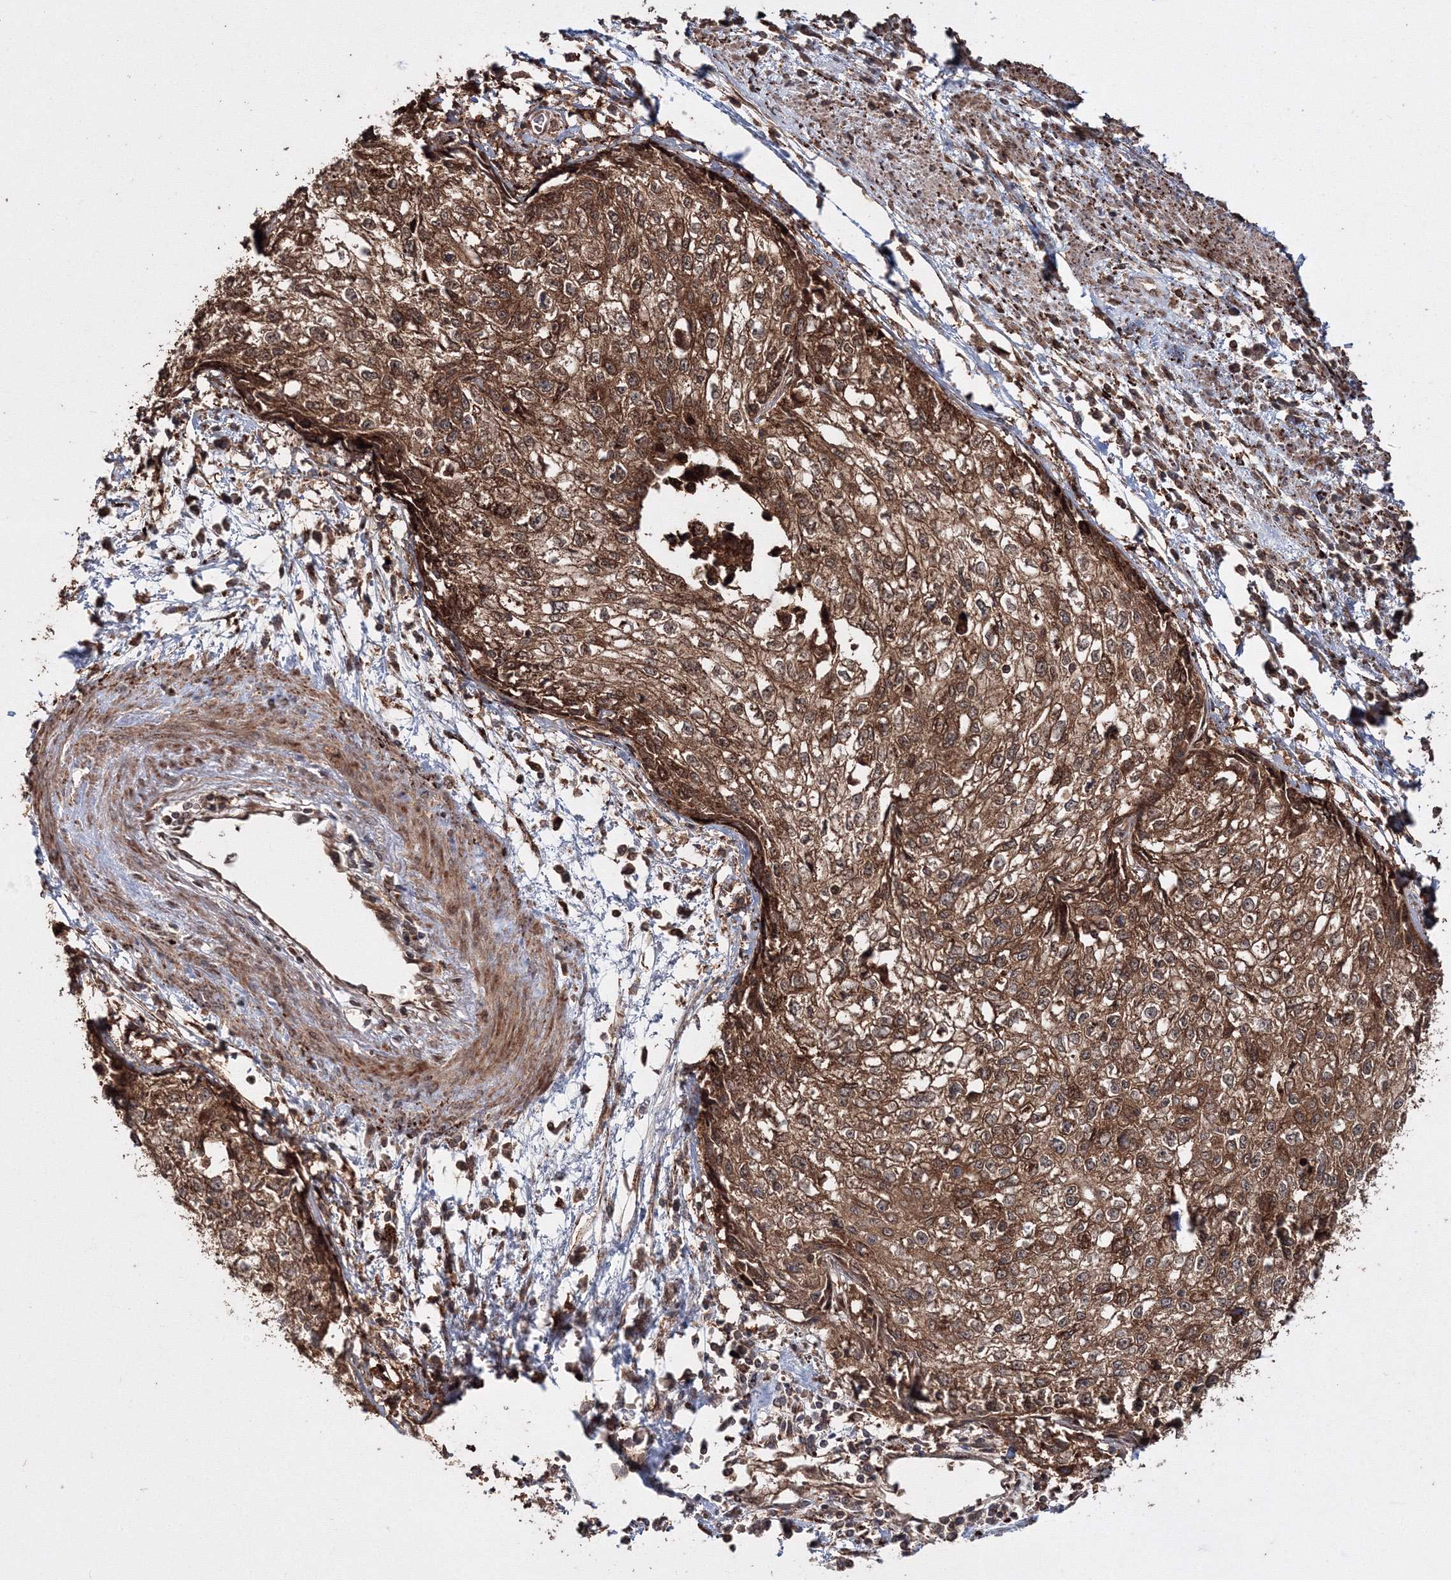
{"staining": {"intensity": "strong", "quantity": ">75%", "location": "cytoplasmic/membranous"}, "tissue": "cervical cancer", "cell_type": "Tumor cells", "image_type": "cancer", "snomed": [{"axis": "morphology", "description": "Squamous cell carcinoma, NOS"}, {"axis": "topography", "description": "Cervix"}], "caption": "Approximately >75% of tumor cells in cervical squamous cell carcinoma exhibit strong cytoplasmic/membranous protein staining as visualized by brown immunohistochemical staining.", "gene": "DDO", "patient": {"sex": "female", "age": 57}}